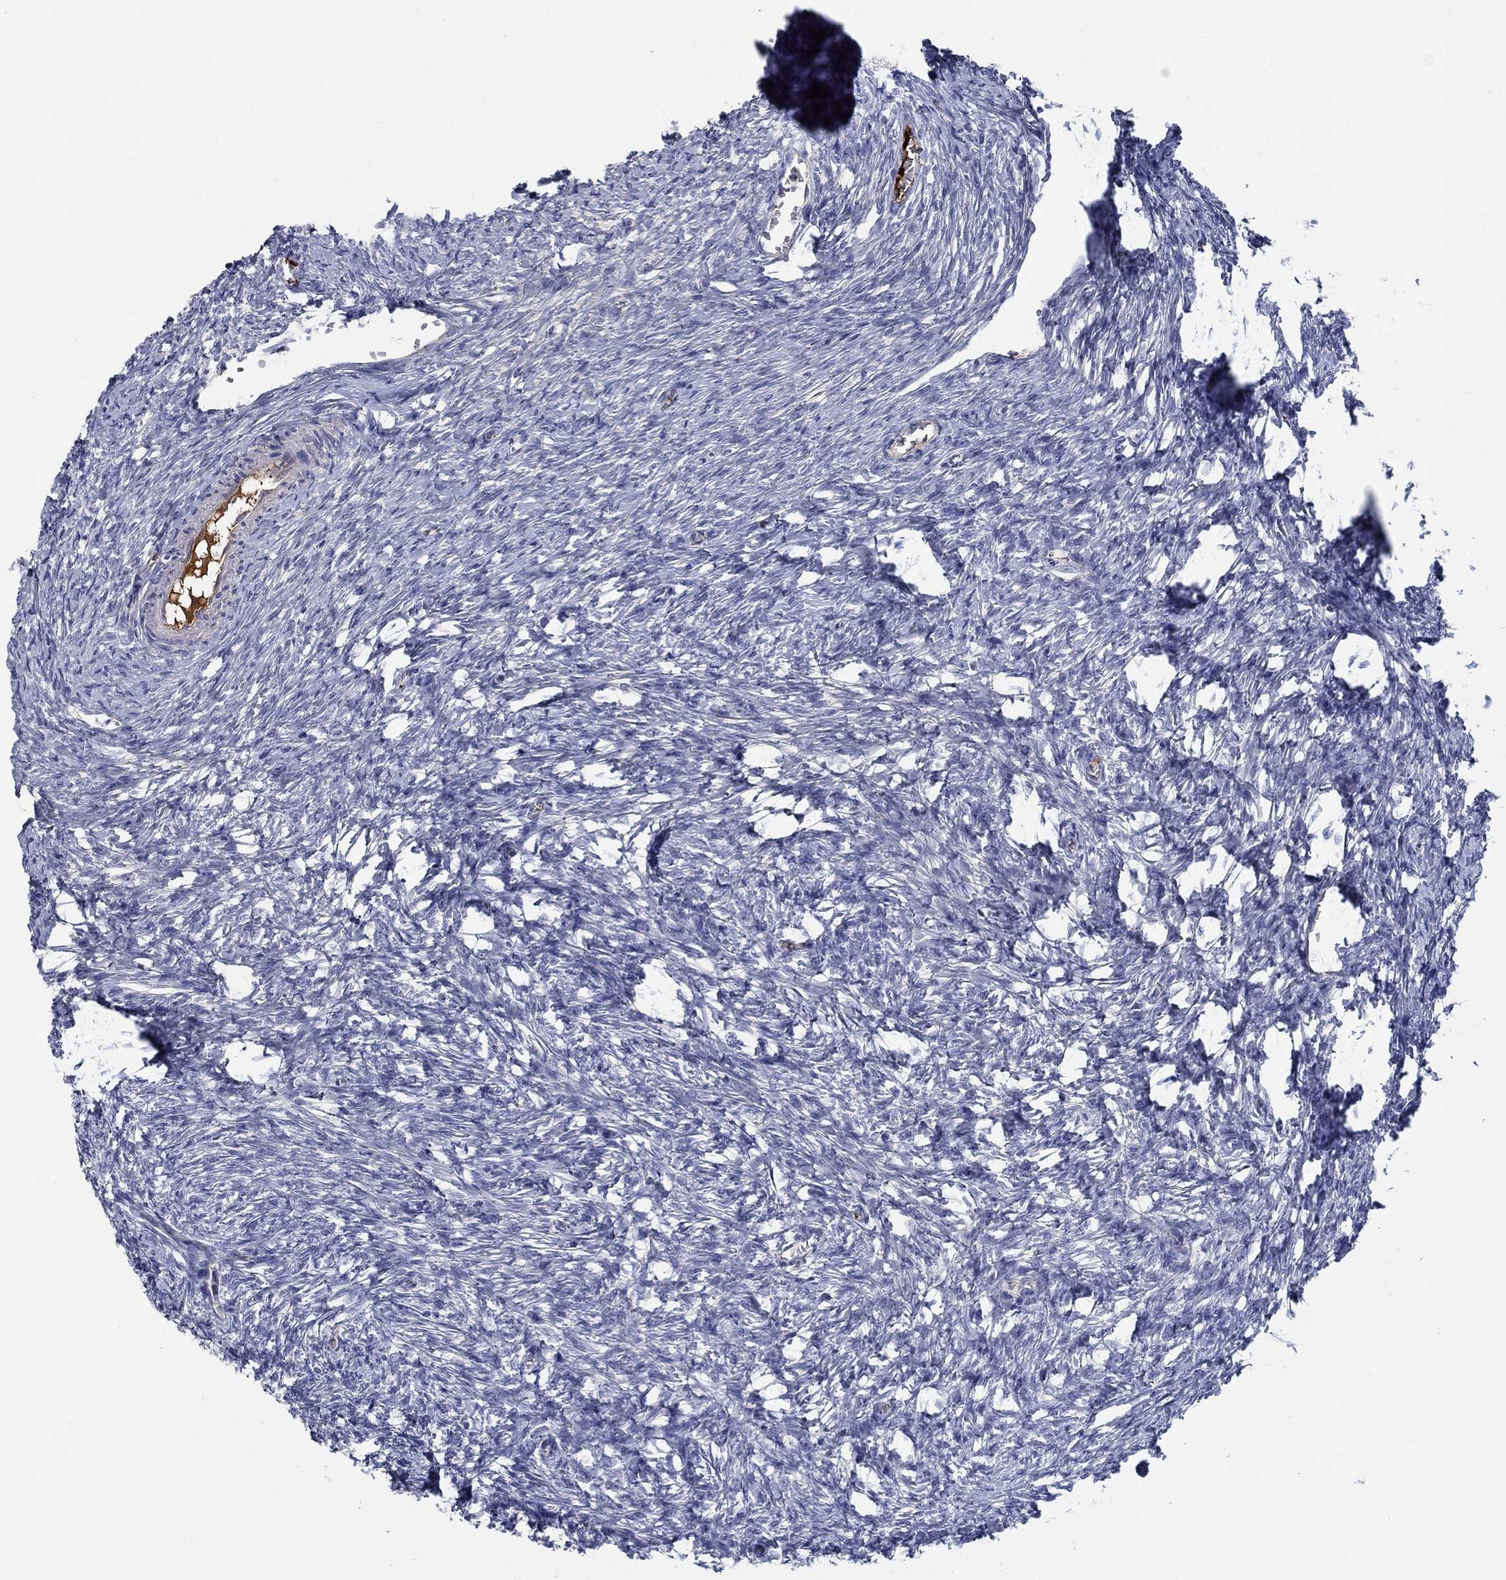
{"staining": {"intensity": "negative", "quantity": "none", "location": "none"}, "tissue": "ovary", "cell_type": "Follicle cells", "image_type": "normal", "snomed": [{"axis": "morphology", "description": "Normal tissue, NOS"}, {"axis": "topography", "description": "Ovary"}], "caption": "DAB immunohistochemical staining of unremarkable human ovary shows no significant staining in follicle cells.", "gene": "APOC3", "patient": {"sex": "female", "age": 39}}